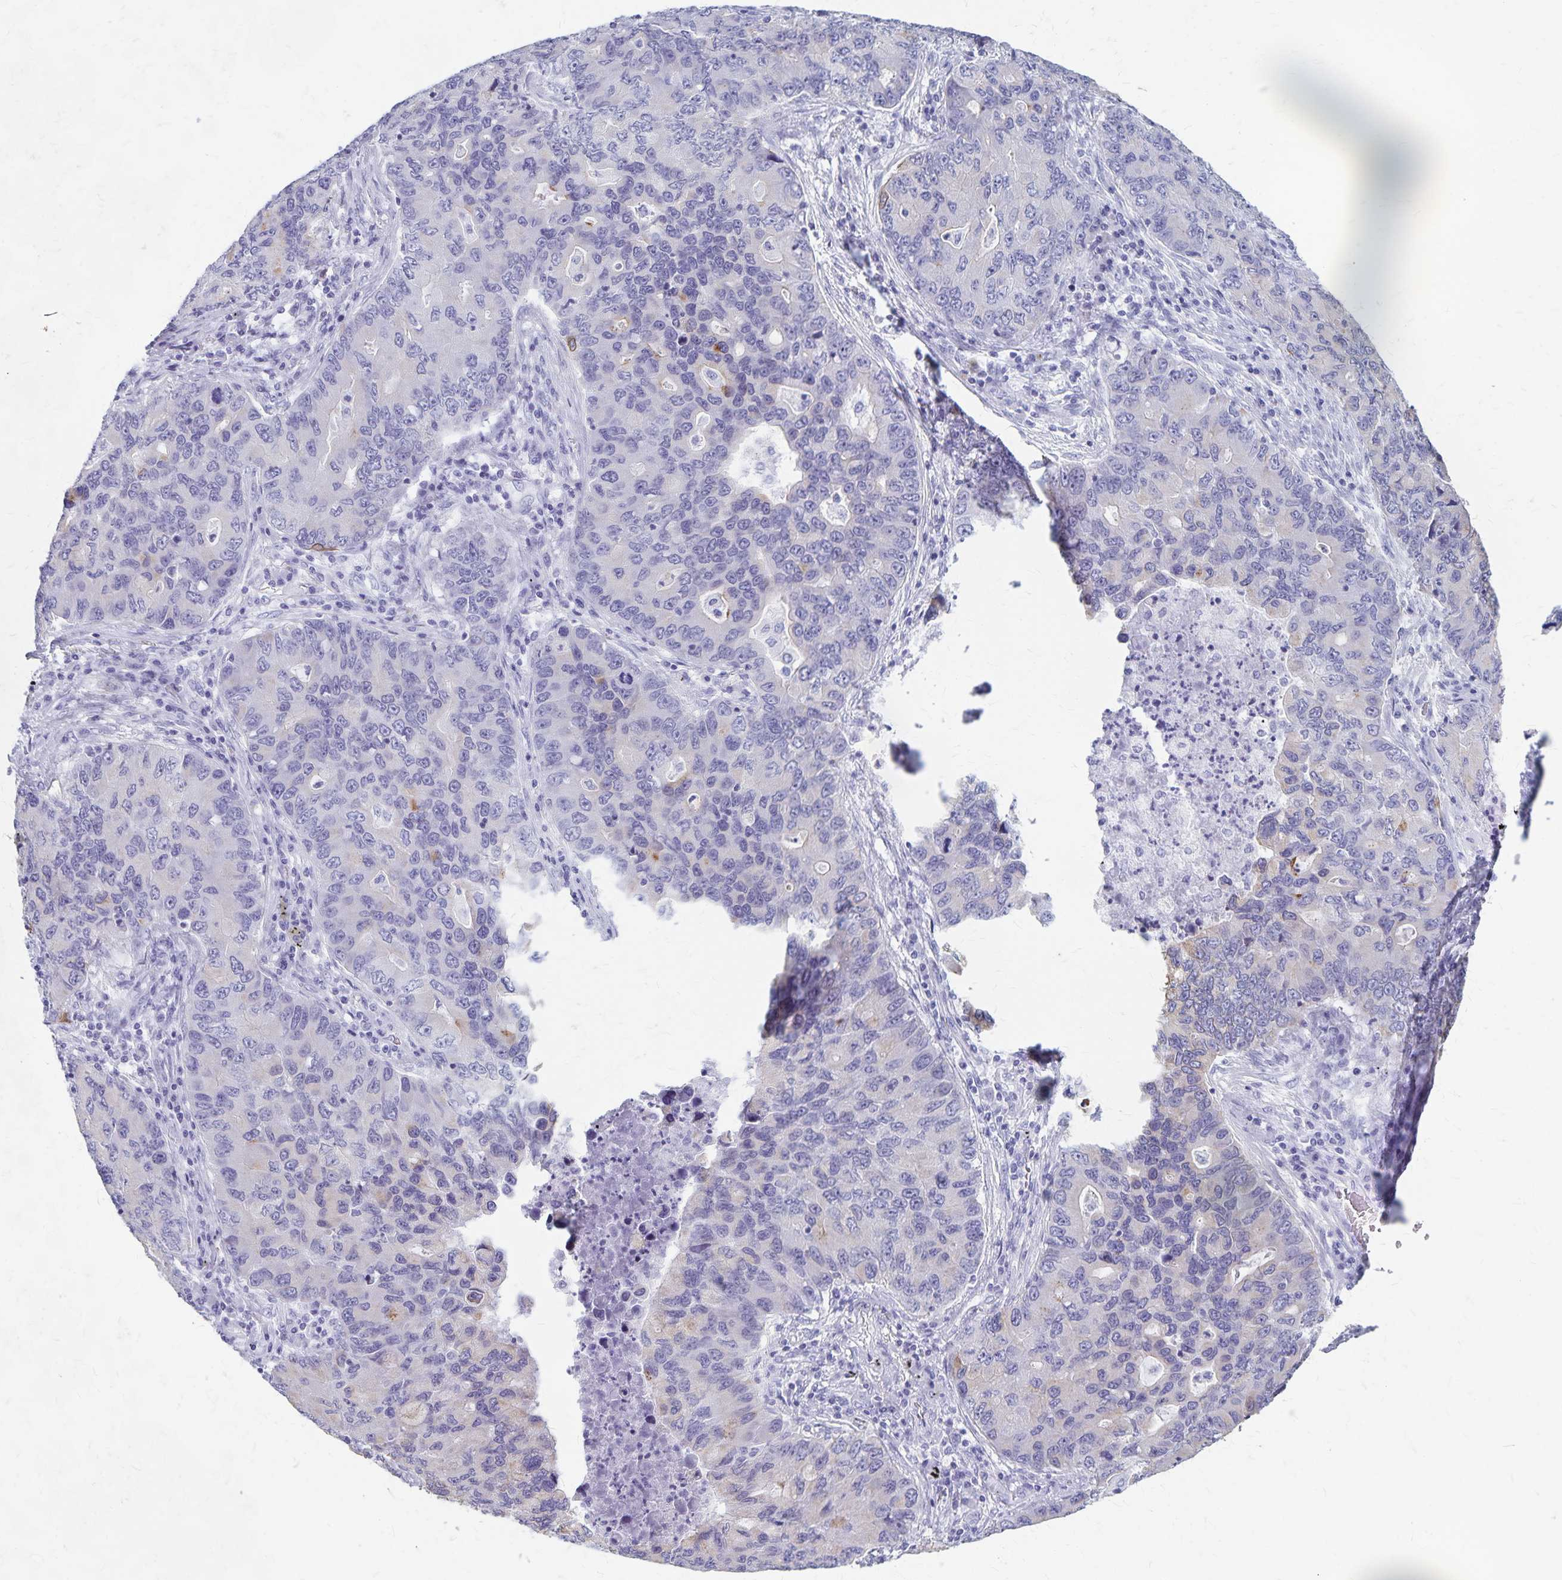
{"staining": {"intensity": "moderate", "quantity": "<25%", "location": "cytoplasmic/membranous"}, "tissue": "lung cancer", "cell_type": "Tumor cells", "image_type": "cancer", "snomed": [{"axis": "morphology", "description": "Adenocarcinoma, NOS"}, {"axis": "morphology", "description": "Adenocarcinoma, metastatic, NOS"}, {"axis": "topography", "description": "Lymph node"}, {"axis": "topography", "description": "Lung"}], "caption": "Protein analysis of lung metastatic adenocarcinoma tissue reveals moderate cytoplasmic/membranous expression in approximately <25% of tumor cells.", "gene": "GPBAR1", "patient": {"sex": "female", "age": 54}}